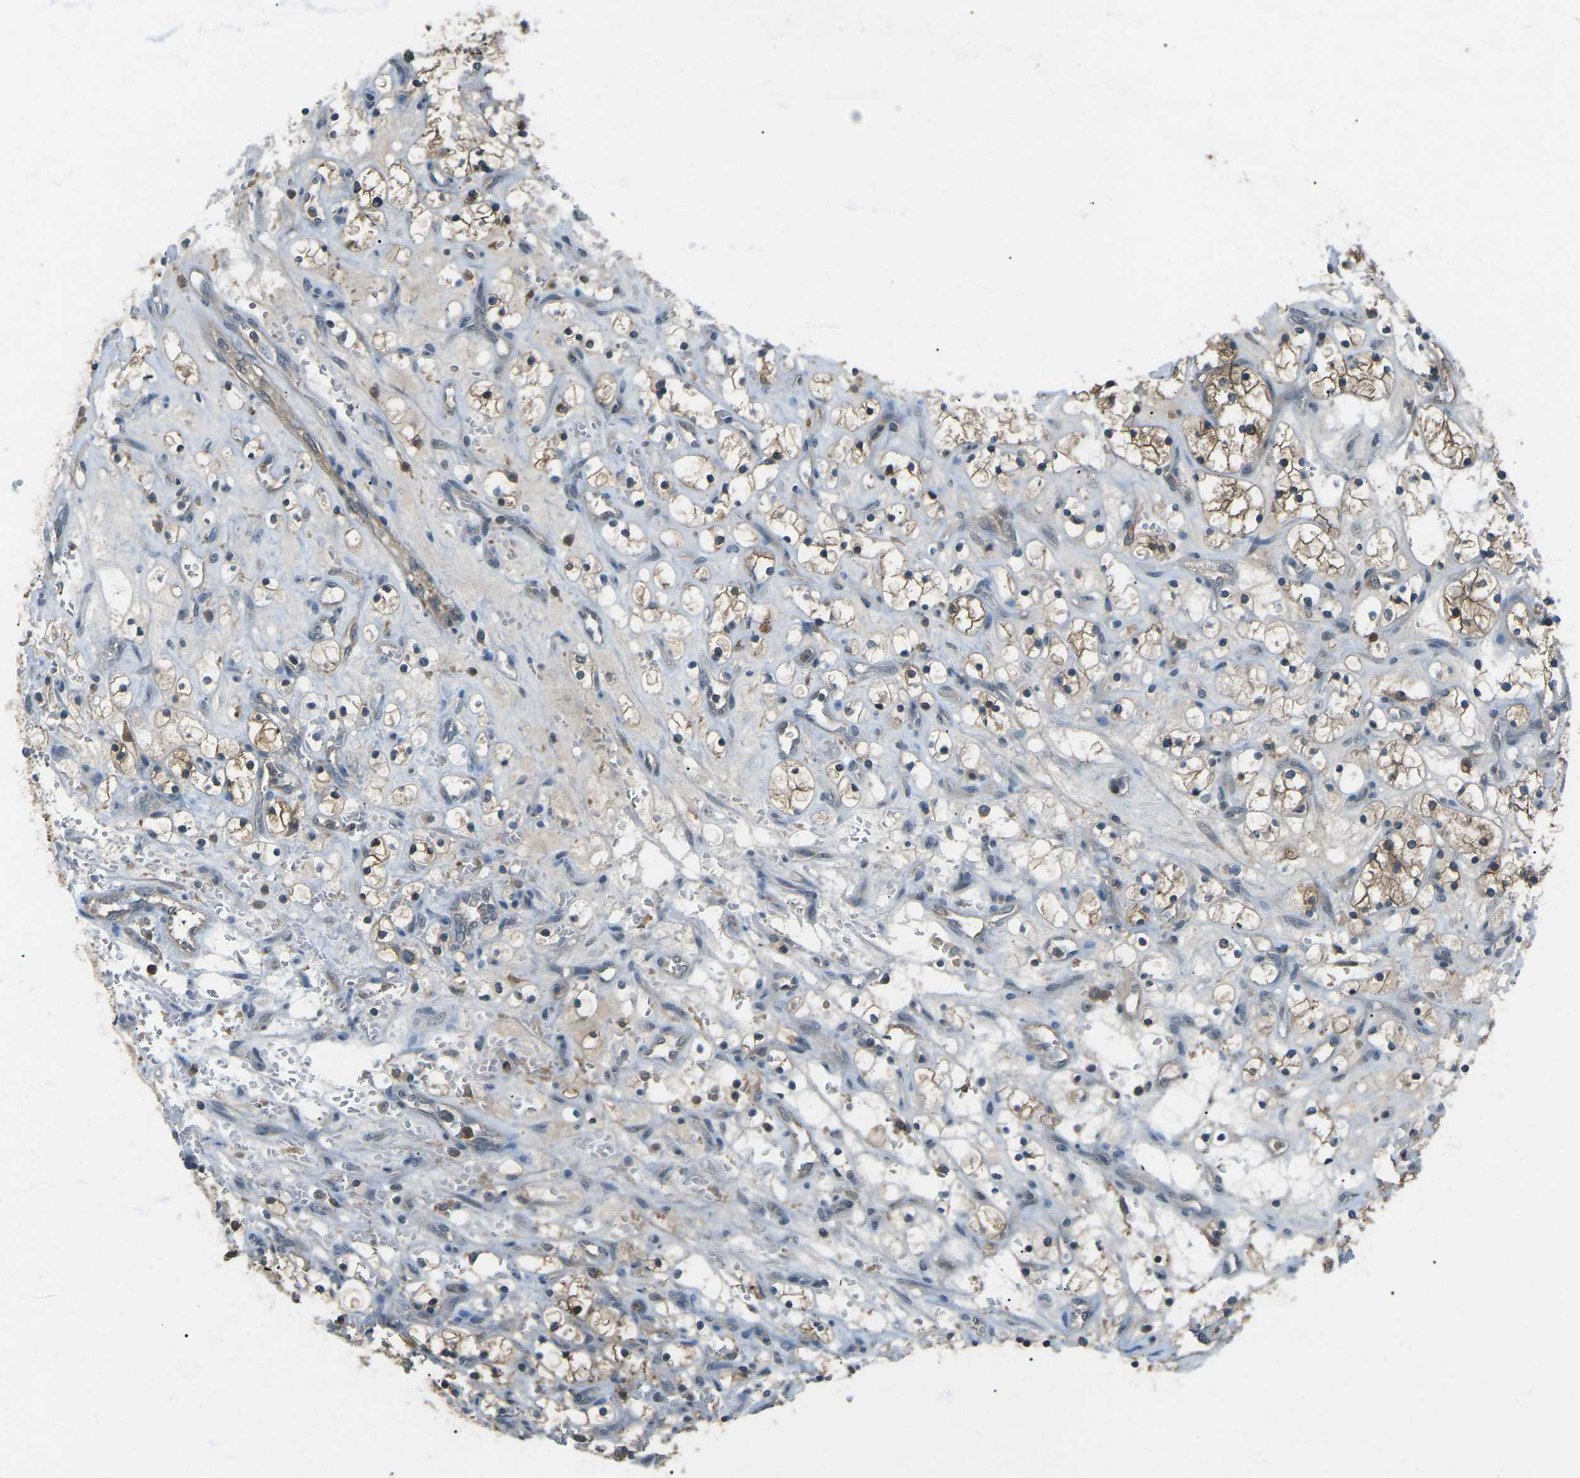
{"staining": {"intensity": "moderate", "quantity": ">75%", "location": "cytoplasmic/membranous"}, "tissue": "renal cancer", "cell_type": "Tumor cells", "image_type": "cancer", "snomed": [{"axis": "morphology", "description": "Adenocarcinoma, NOS"}, {"axis": "topography", "description": "Kidney"}], "caption": "The immunohistochemical stain shows moderate cytoplasmic/membranous expression in tumor cells of renal cancer tissue. (Stains: DAB (3,3'-diaminobenzidine) in brown, nuclei in blue, Microscopy: brightfield microscopy at high magnification).", "gene": "PIEZO2", "patient": {"sex": "female", "age": 69}}